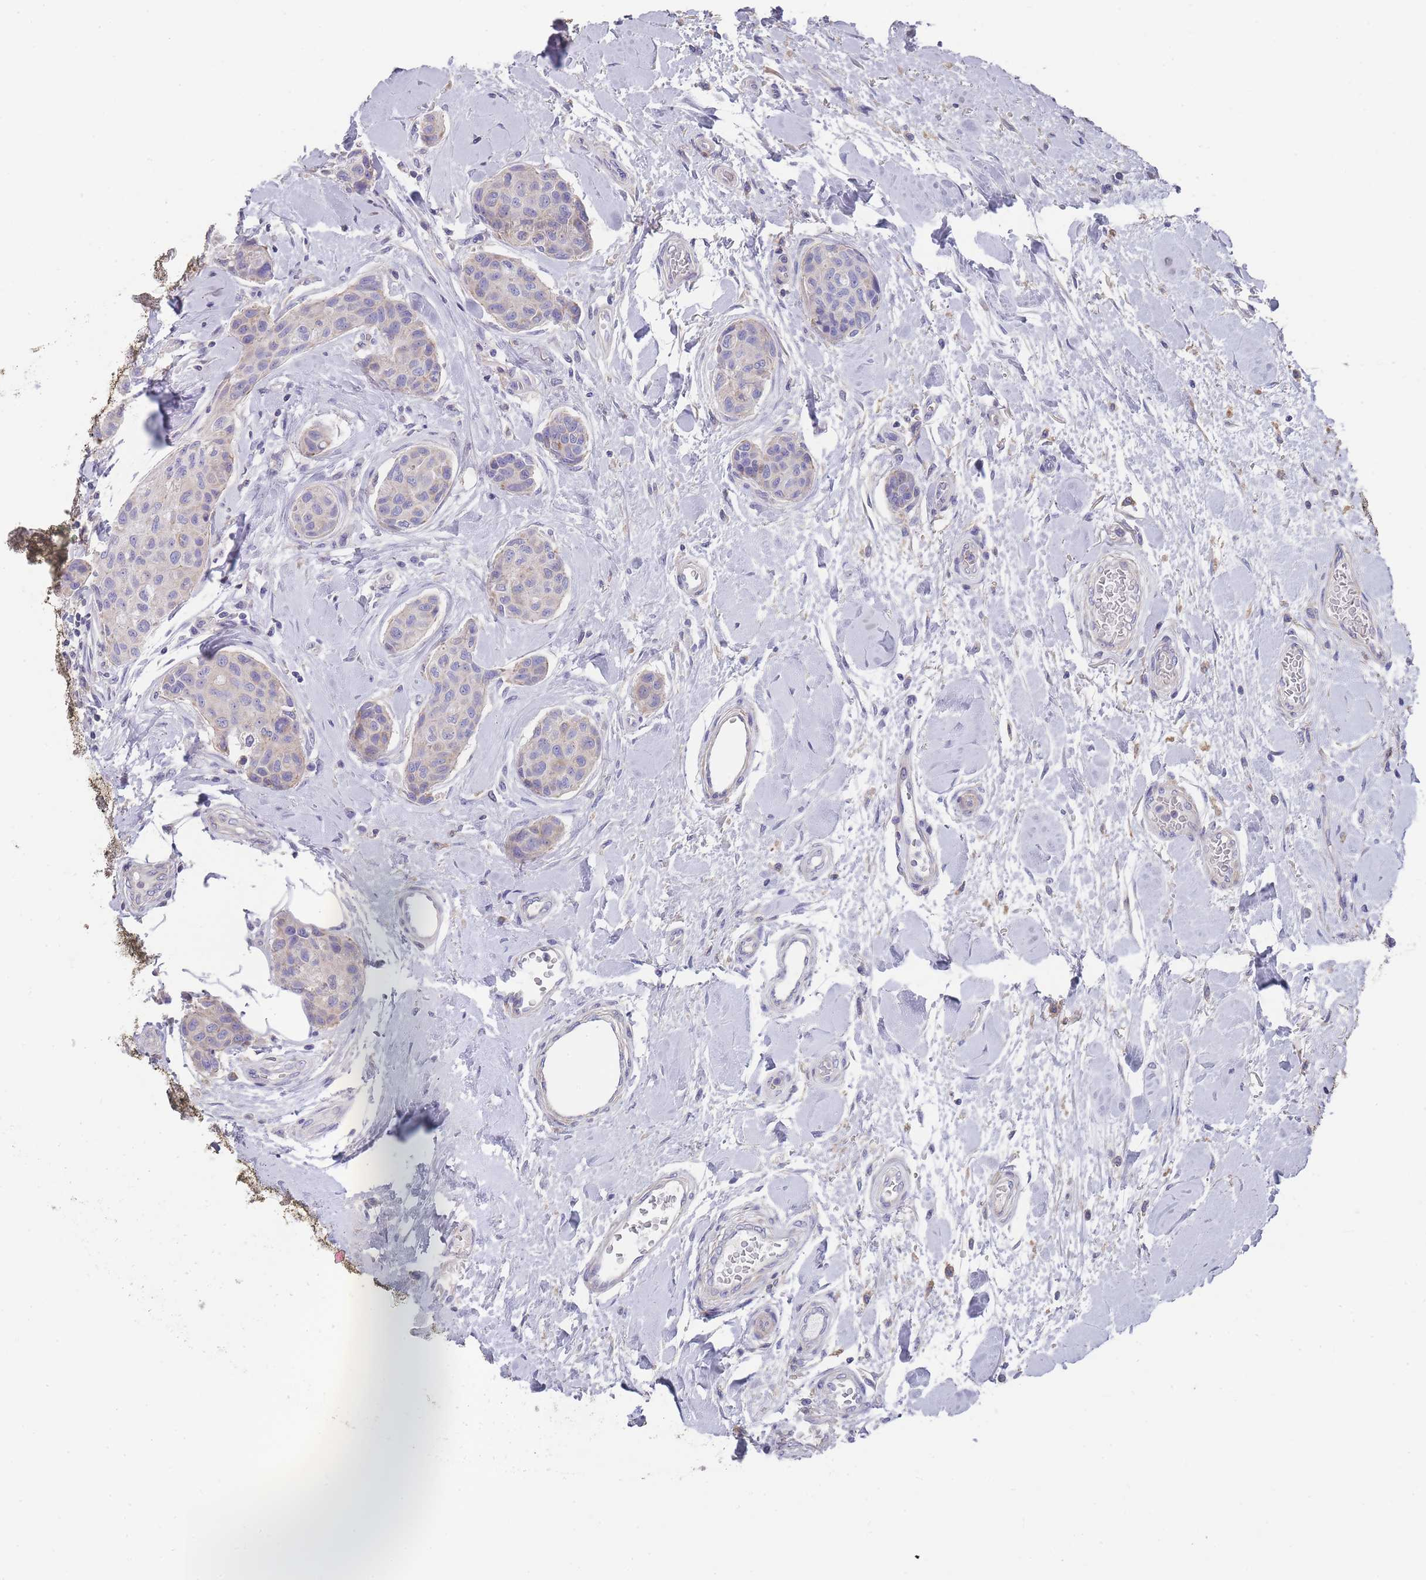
{"staining": {"intensity": "weak", "quantity": "<25%", "location": "cytoplasmic/membranous"}, "tissue": "breast cancer", "cell_type": "Tumor cells", "image_type": "cancer", "snomed": [{"axis": "morphology", "description": "Duct carcinoma"}, {"axis": "topography", "description": "Breast"}, {"axis": "topography", "description": "Lymph node"}], "caption": "This is an immunohistochemistry image of human breast cancer. There is no expression in tumor cells.", "gene": "SCCPDH", "patient": {"sex": "female", "age": 80}}